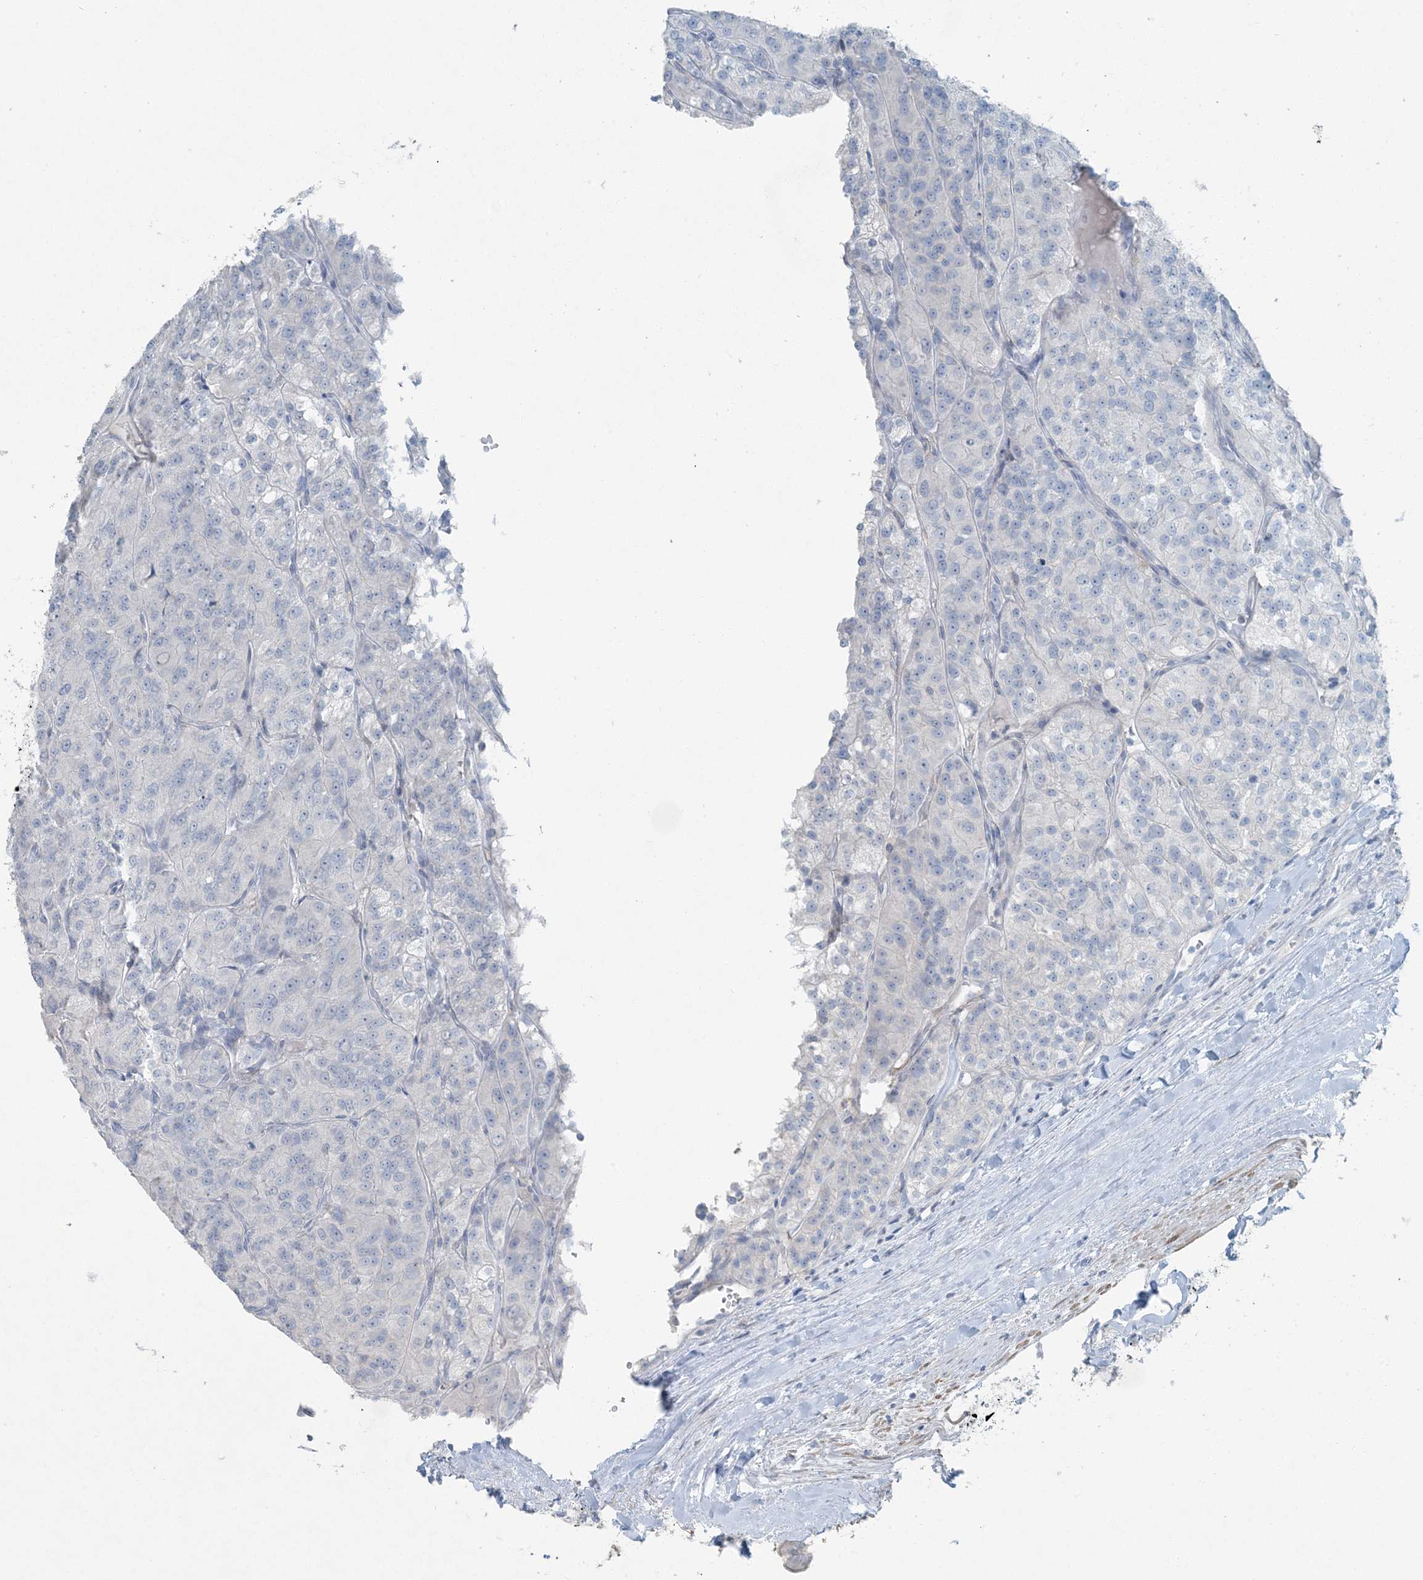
{"staining": {"intensity": "negative", "quantity": "none", "location": "none"}, "tissue": "renal cancer", "cell_type": "Tumor cells", "image_type": "cancer", "snomed": [{"axis": "morphology", "description": "Adenocarcinoma, NOS"}, {"axis": "topography", "description": "Kidney"}], "caption": "Adenocarcinoma (renal) was stained to show a protein in brown. There is no significant positivity in tumor cells.", "gene": "PGM5", "patient": {"sex": "female", "age": 63}}